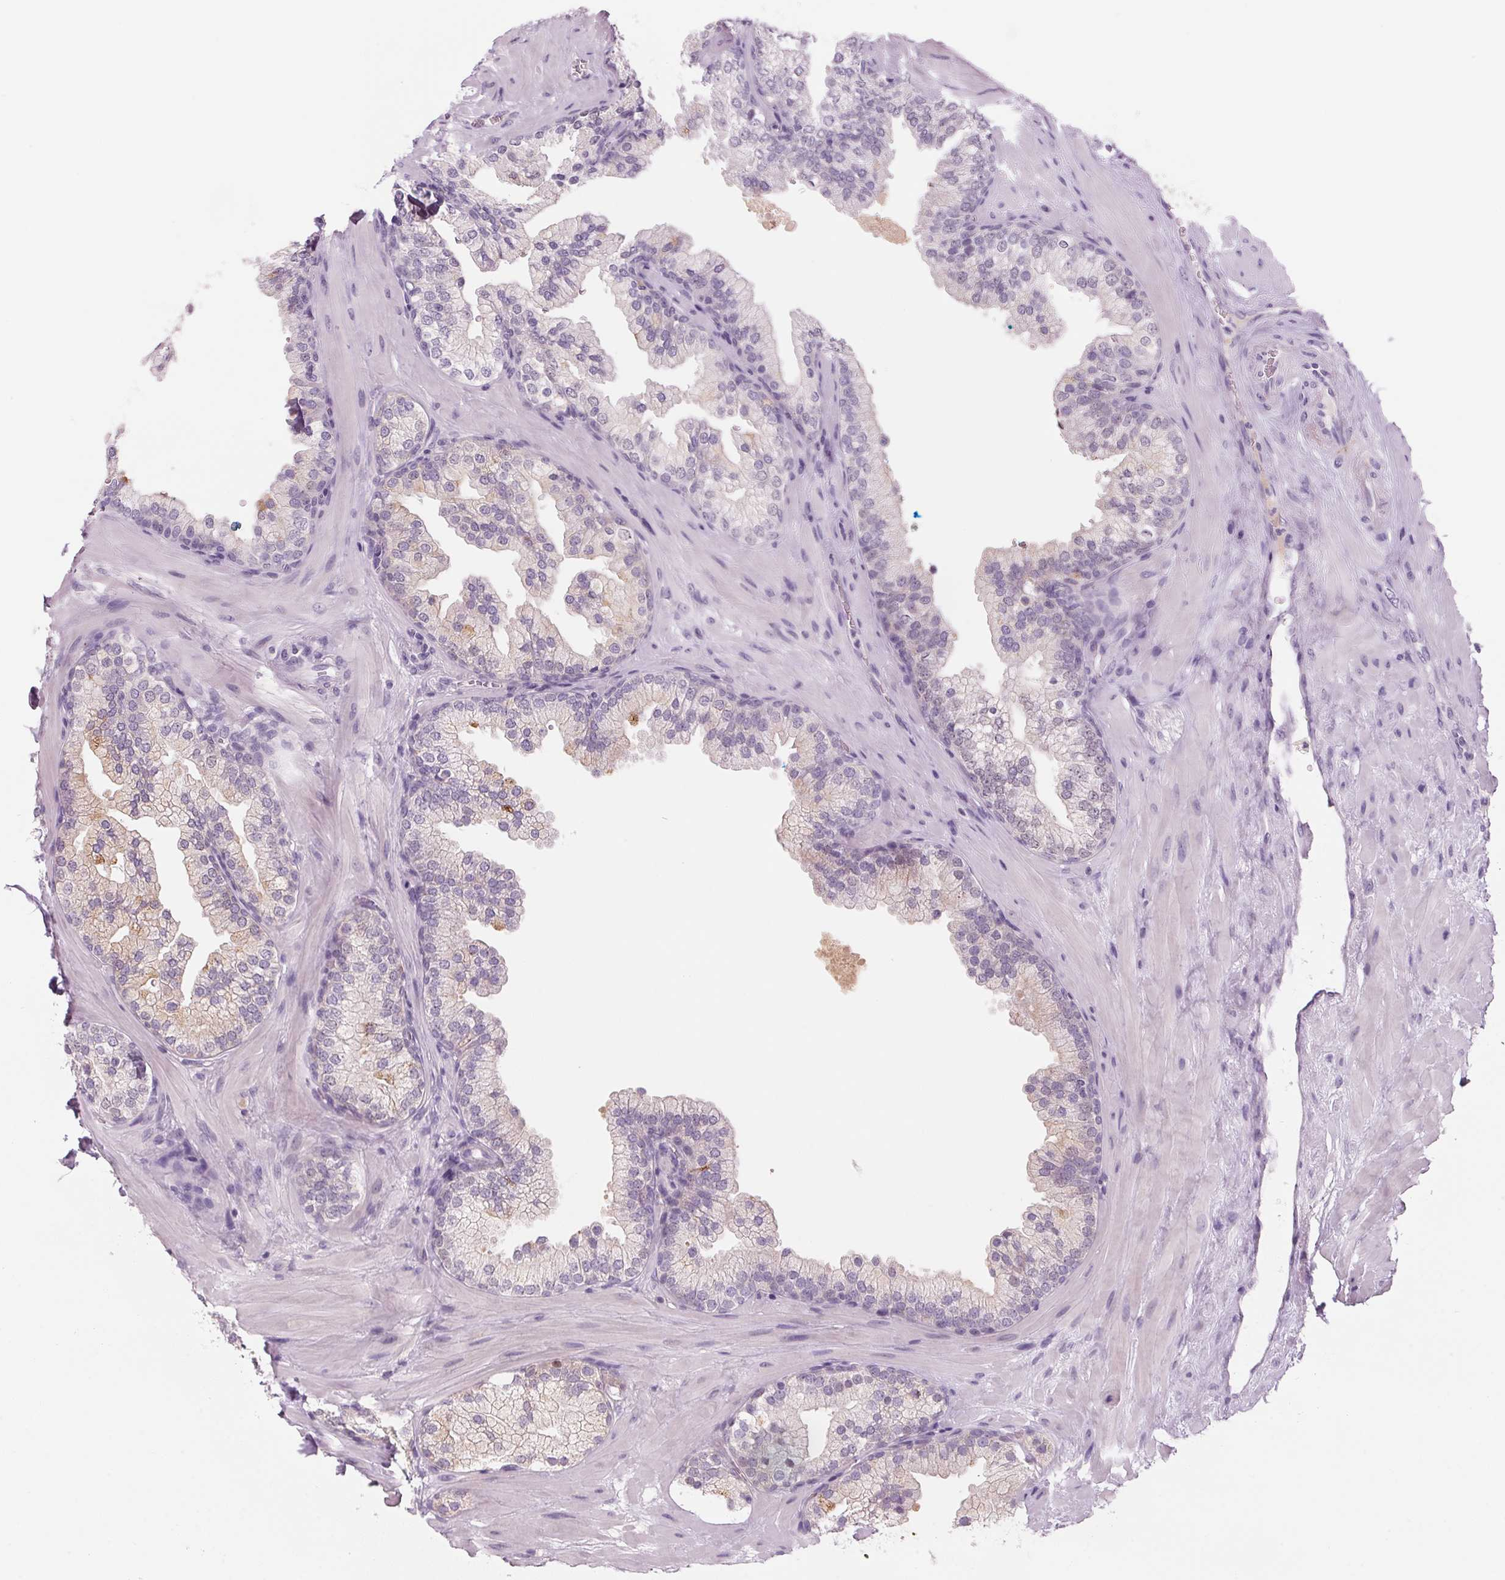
{"staining": {"intensity": "moderate", "quantity": "<25%", "location": "cytoplasmic/membranous"}, "tissue": "prostate", "cell_type": "Glandular cells", "image_type": "normal", "snomed": [{"axis": "morphology", "description": "Normal tissue, NOS"}, {"axis": "topography", "description": "Prostate"}, {"axis": "topography", "description": "Peripheral nerve tissue"}], "caption": "Protein analysis of normal prostate shows moderate cytoplasmic/membranous expression in approximately <25% of glandular cells. (DAB = brown stain, brightfield microscopy at high magnification).", "gene": "ADAM20", "patient": {"sex": "male", "age": 61}}